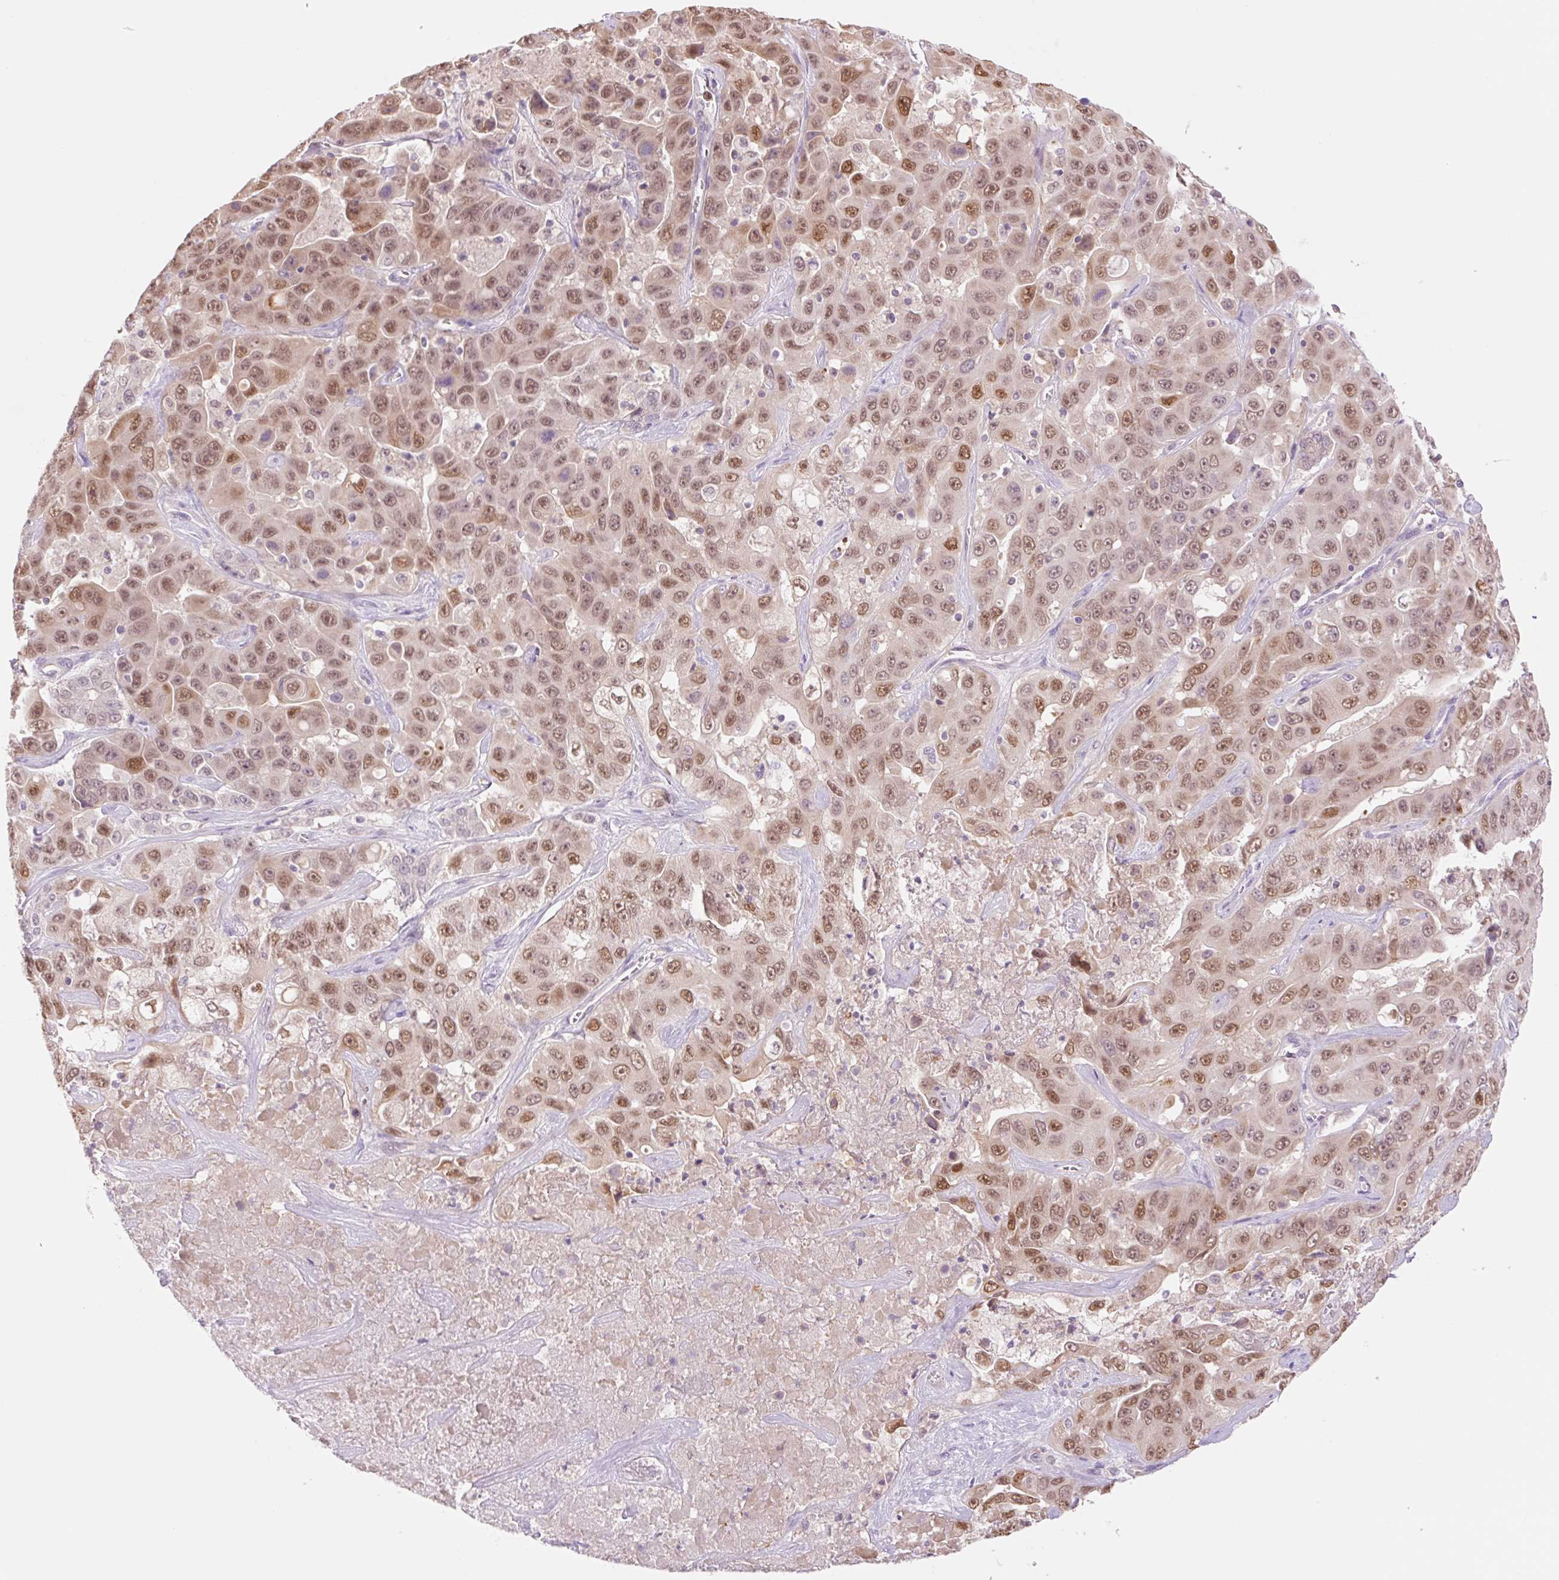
{"staining": {"intensity": "moderate", "quantity": ">75%", "location": "nuclear"}, "tissue": "liver cancer", "cell_type": "Tumor cells", "image_type": "cancer", "snomed": [{"axis": "morphology", "description": "Cholangiocarcinoma"}, {"axis": "topography", "description": "Liver"}], "caption": "A brown stain labels moderate nuclear expression of a protein in liver cancer tumor cells.", "gene": "HEBP1", "patient": {"sex": "female", "age": 52}}